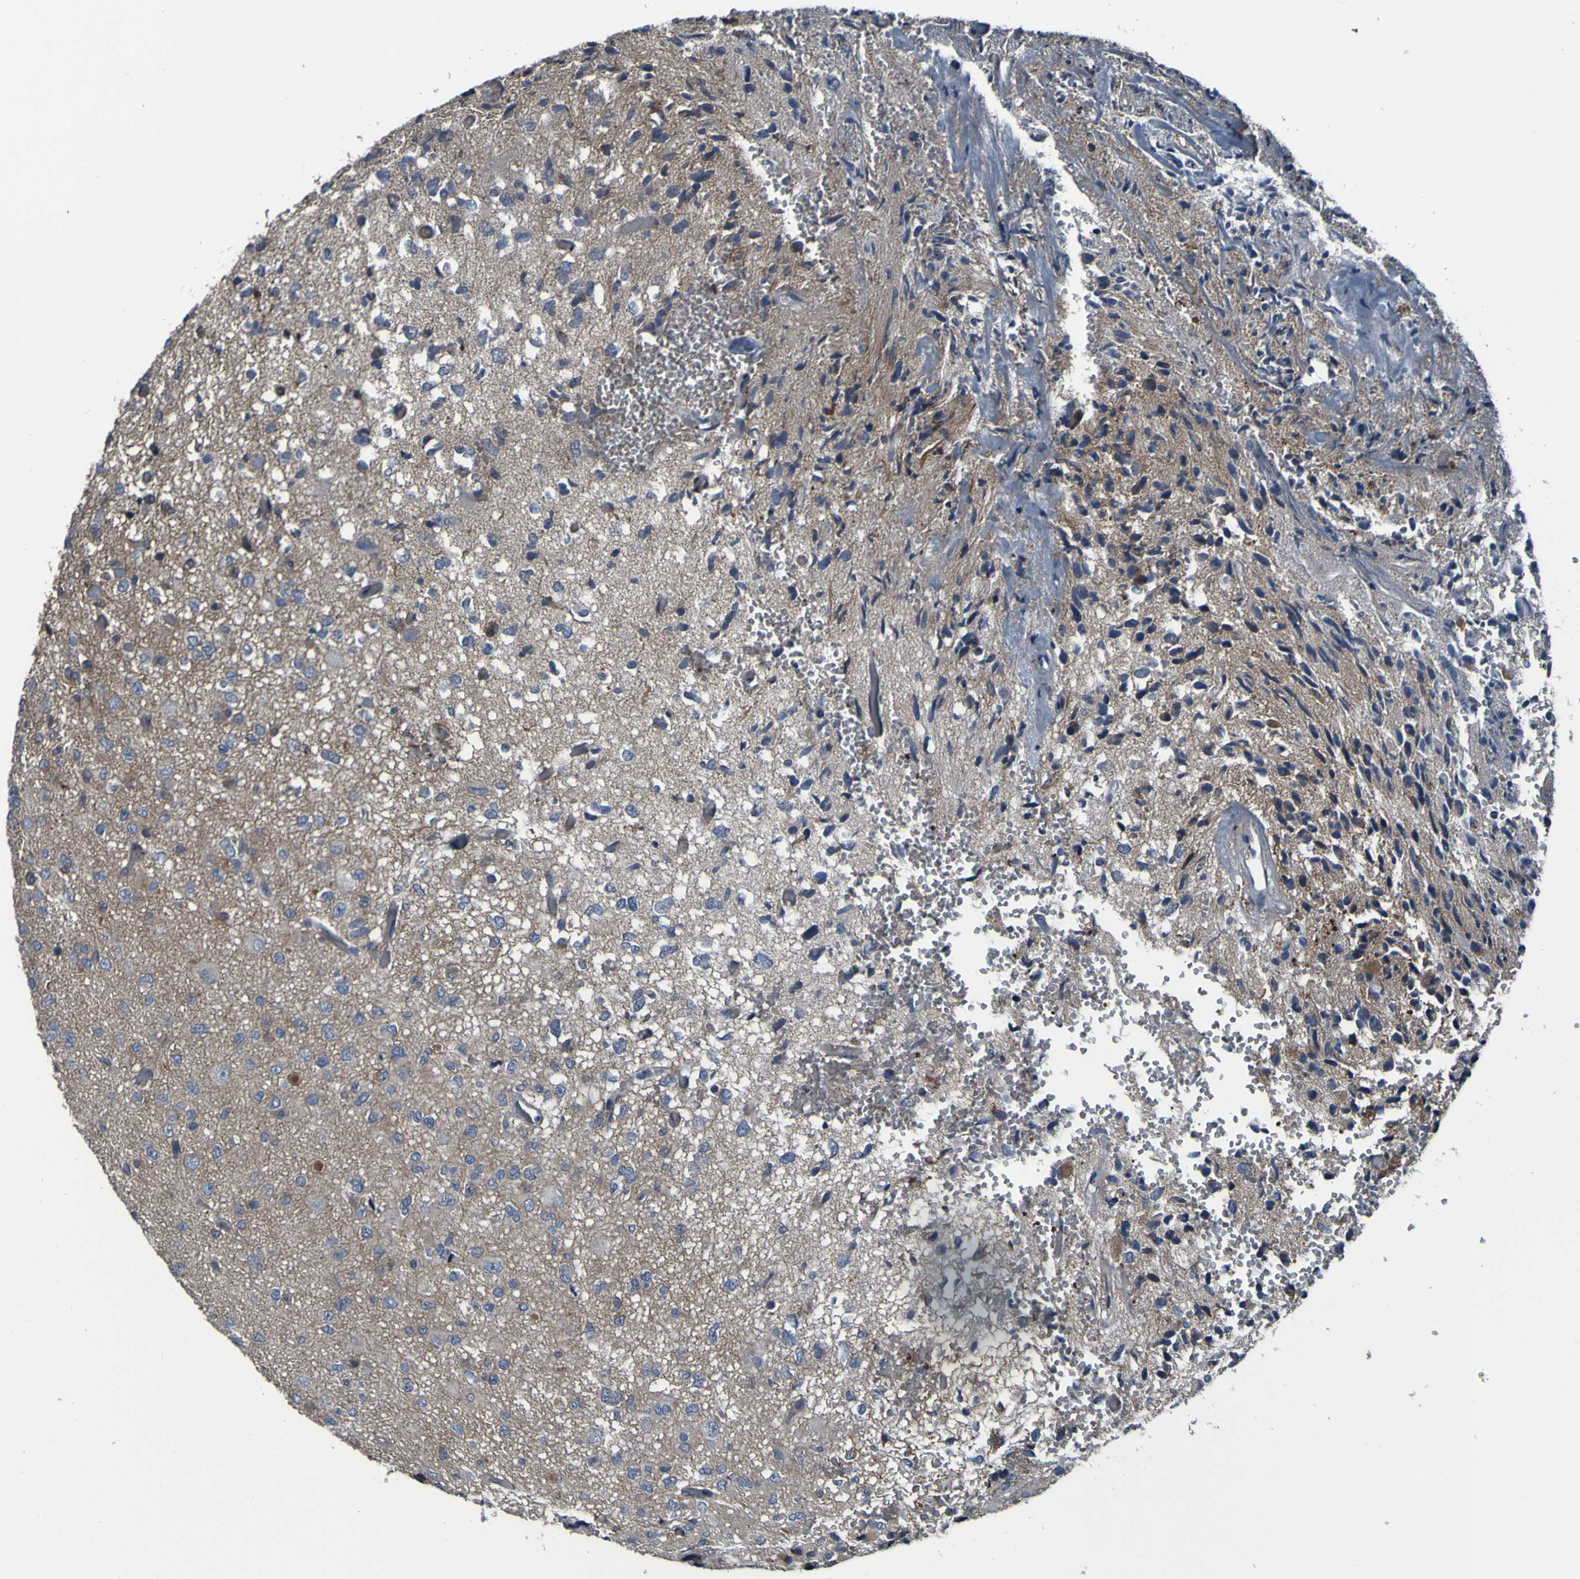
{"staining": {"intensity": "negative", "quantity": "none", "location": "none"}, "tissue": "glioma", "cell_type": "Tumor cells", "image_type": "cancer", "snomed": [{"axis": "morphology", "description": "Glioma, malignant, High grade"}, {"axis": "topography", "description": "pancreas cauda"}], "caption": "Immunohistochemical staining of malignant high-grade glioma exhibits no significant expression in tumor cells.", "gene": "GRAMD1A", "patient": {"sex": "male", "age": 60}}